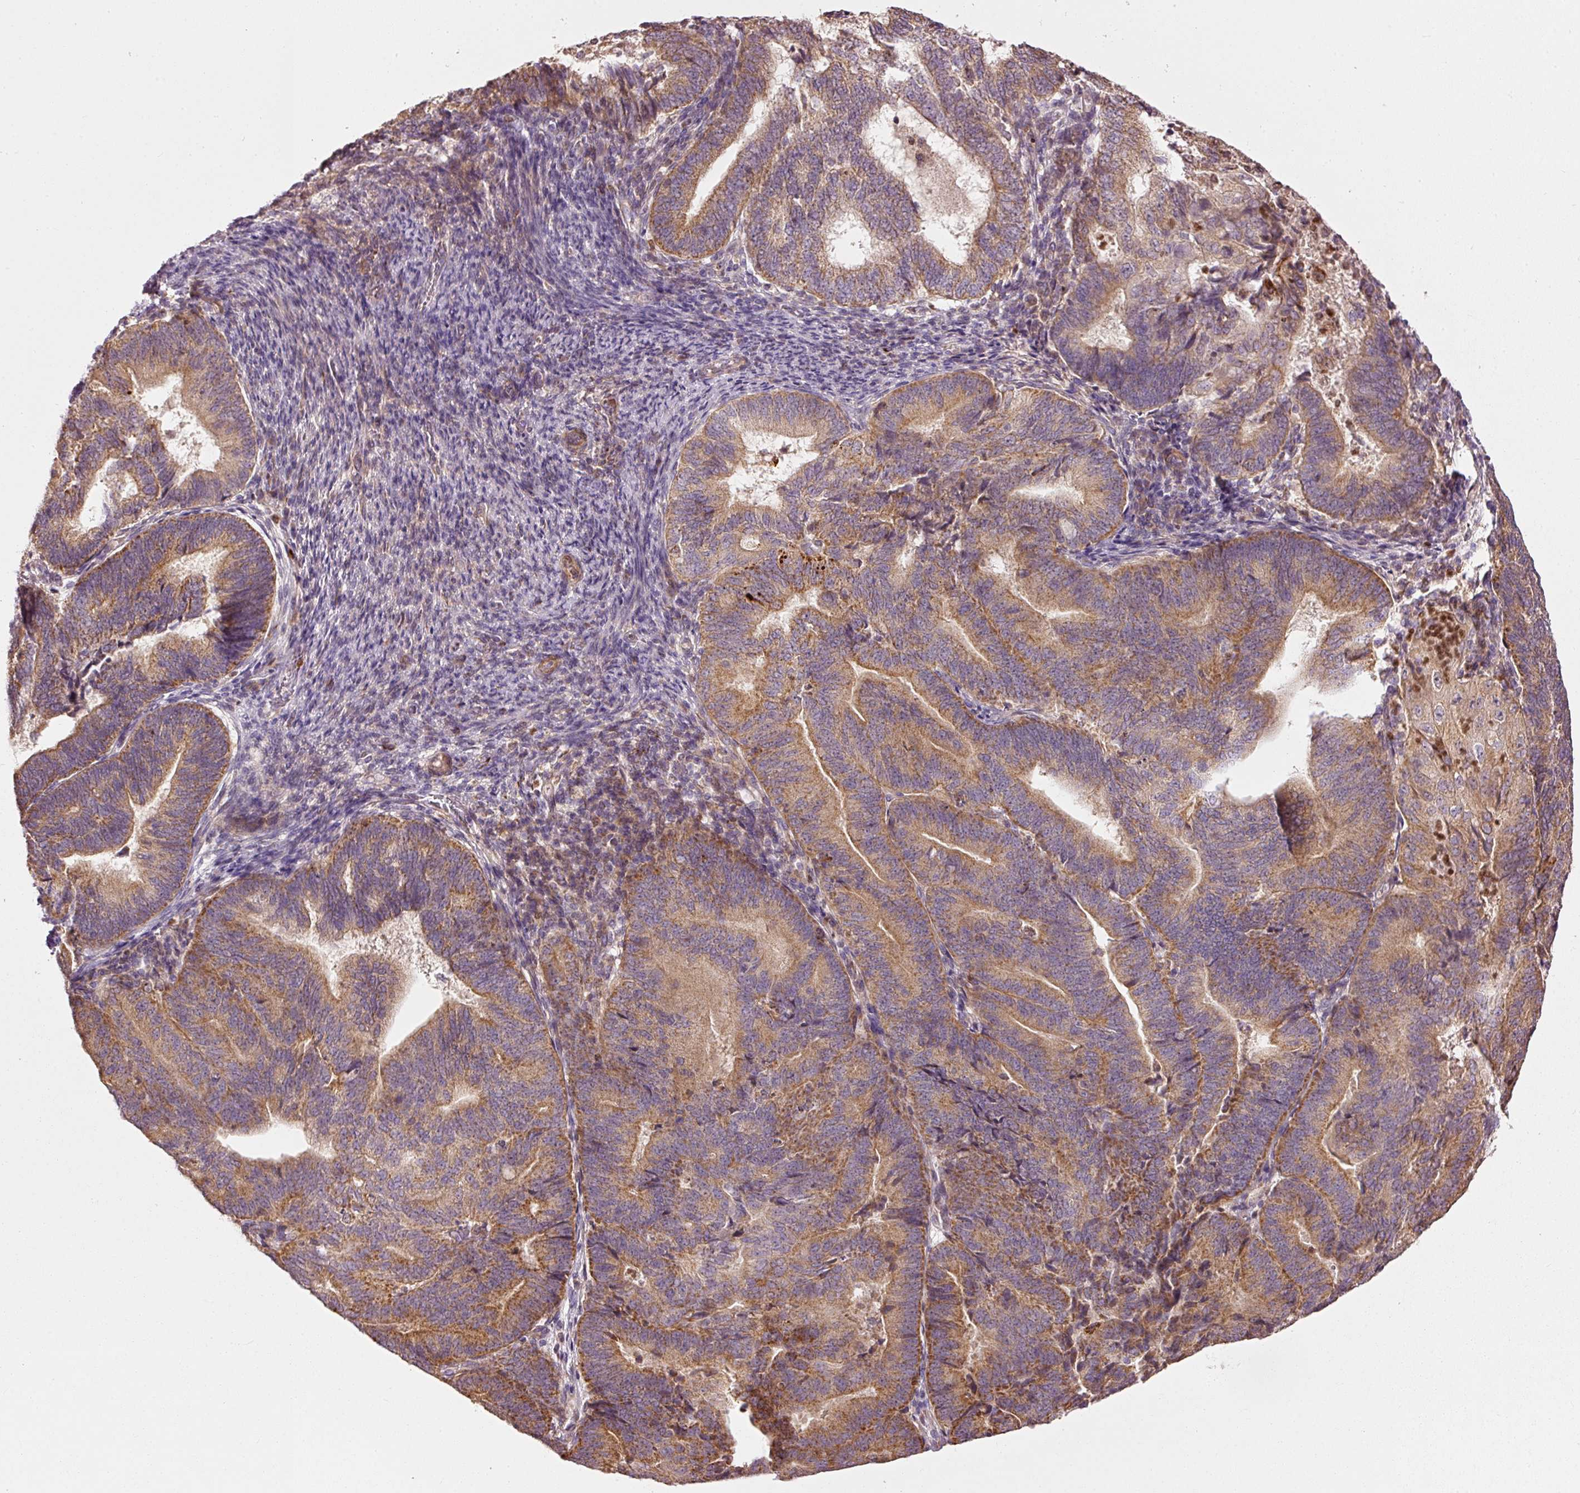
{"staining": {"intensity": "moderate", "quantity": ">75%", "location": "cytoplasmic/membranous"}, "tissue": "endometrial cancer", "cell_type": "Tumor cells", "image_type": "cancer", "snomed": [{"axis": "morphology", "description": "Adenocarcinoma, NOS"}, {"axis": "topography", "description": "Endometrium"}], "caption": "Protein expression analysis of human endometrial cancer (adenocarcinoma) reveals moderate cytoplasmic/membranous staining in about >75% of tumor cells. The protein is shown in brown color, while the nuclei are stained blue.", "gene": "MTHFD1L", "patient": {"sex": "female", "age": 70}}